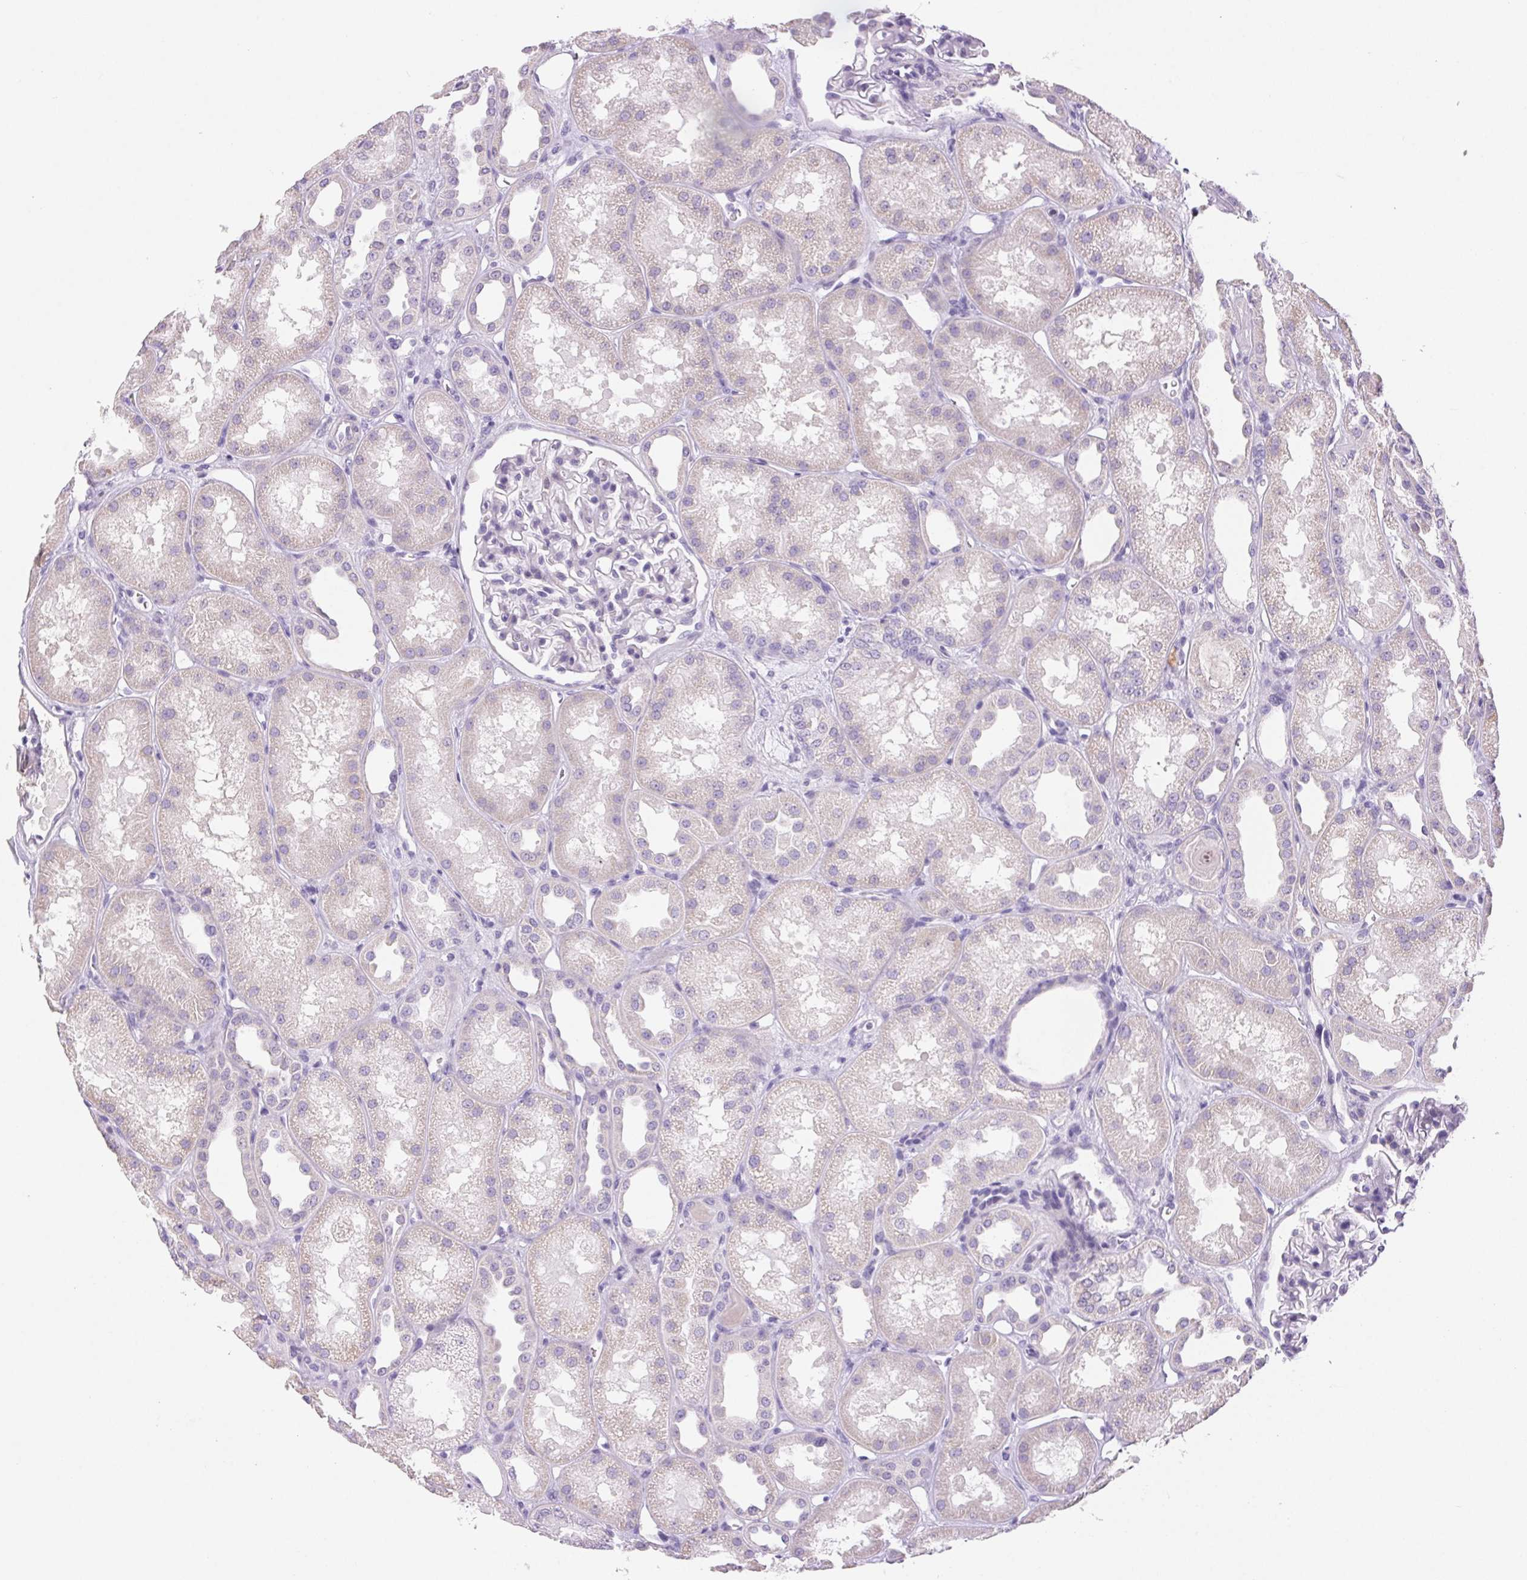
{"staining": {"intensity": "negative", "quantity": "none", "location": "none"}, "tissue": "kidney", "cell_type": "Cells in glomeruli", "image_type": "normal", "snomed": [{"axis": "morphology", "description": "Normal tissue, NOS"}, {"axis": "topography", "description": "Kidney"}], "caption": "High power microscopy histopathology image of an immunohistochemistry histopathology image of normal kidney, revealing no significant staining in cells in glomeruli.", "gene": "ARHGAP11B", "patient": {"sex": "male", "age": 61}}